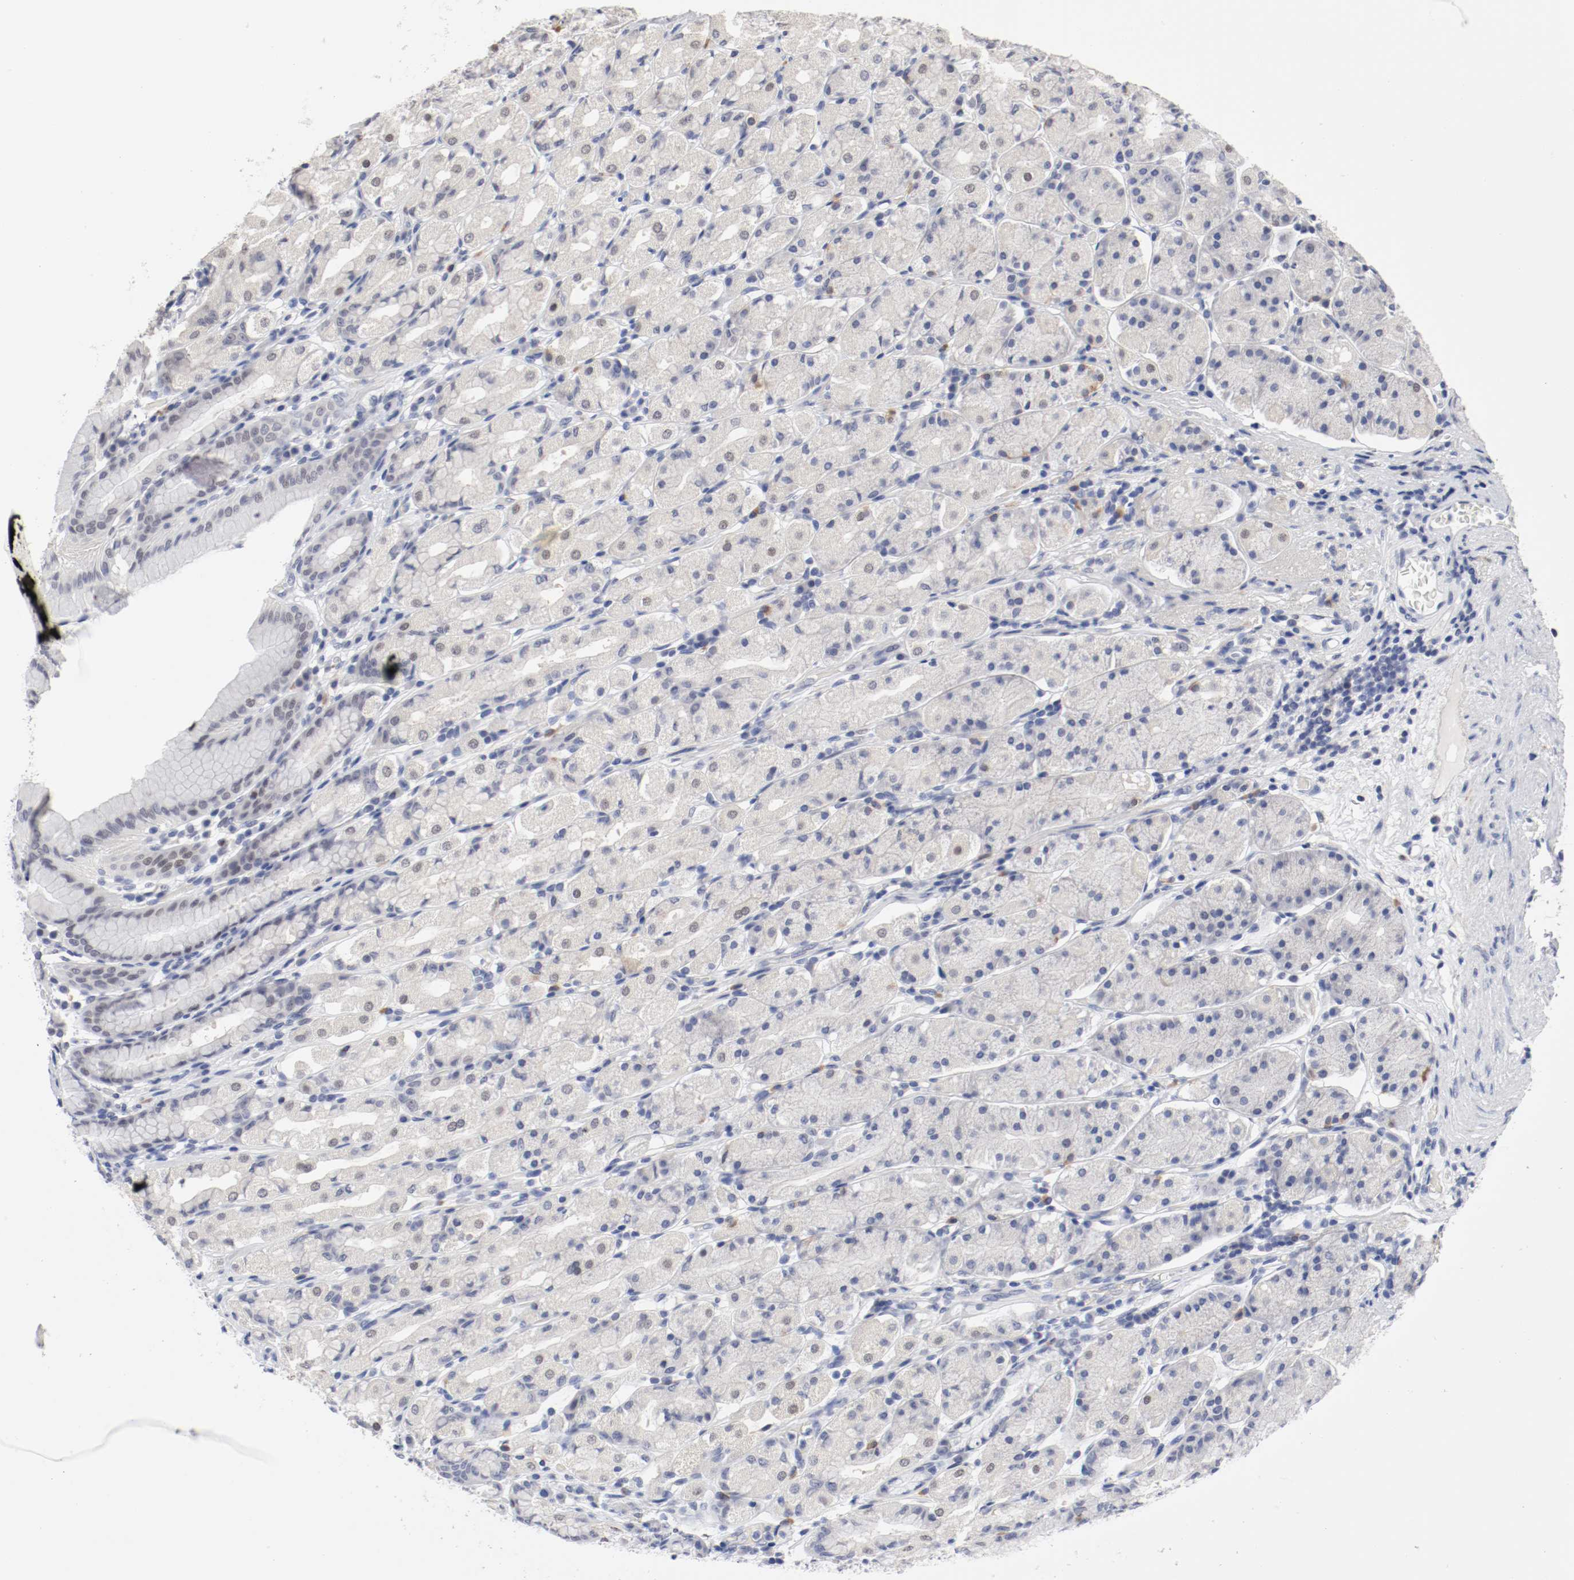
{"staining": {"intensity": "weak", "quantity": "<25%", "location": "nuclear"}, "tissue": "stomach", "cell_type": "Glandular cells", "image_type": "normal", "snomed": [{"axis": "morphology", "description": "Normal tissue, NOS"}, {"axis": "topography", "description": "Stomach, upper"}], "caption": "This is an immunohistochemistry (IHC) photomicrograph of normal stomach. There is no positivity in glandular cells.", "gene": "ANKLE2", "patient": {"sex": "male", "age": 68}}